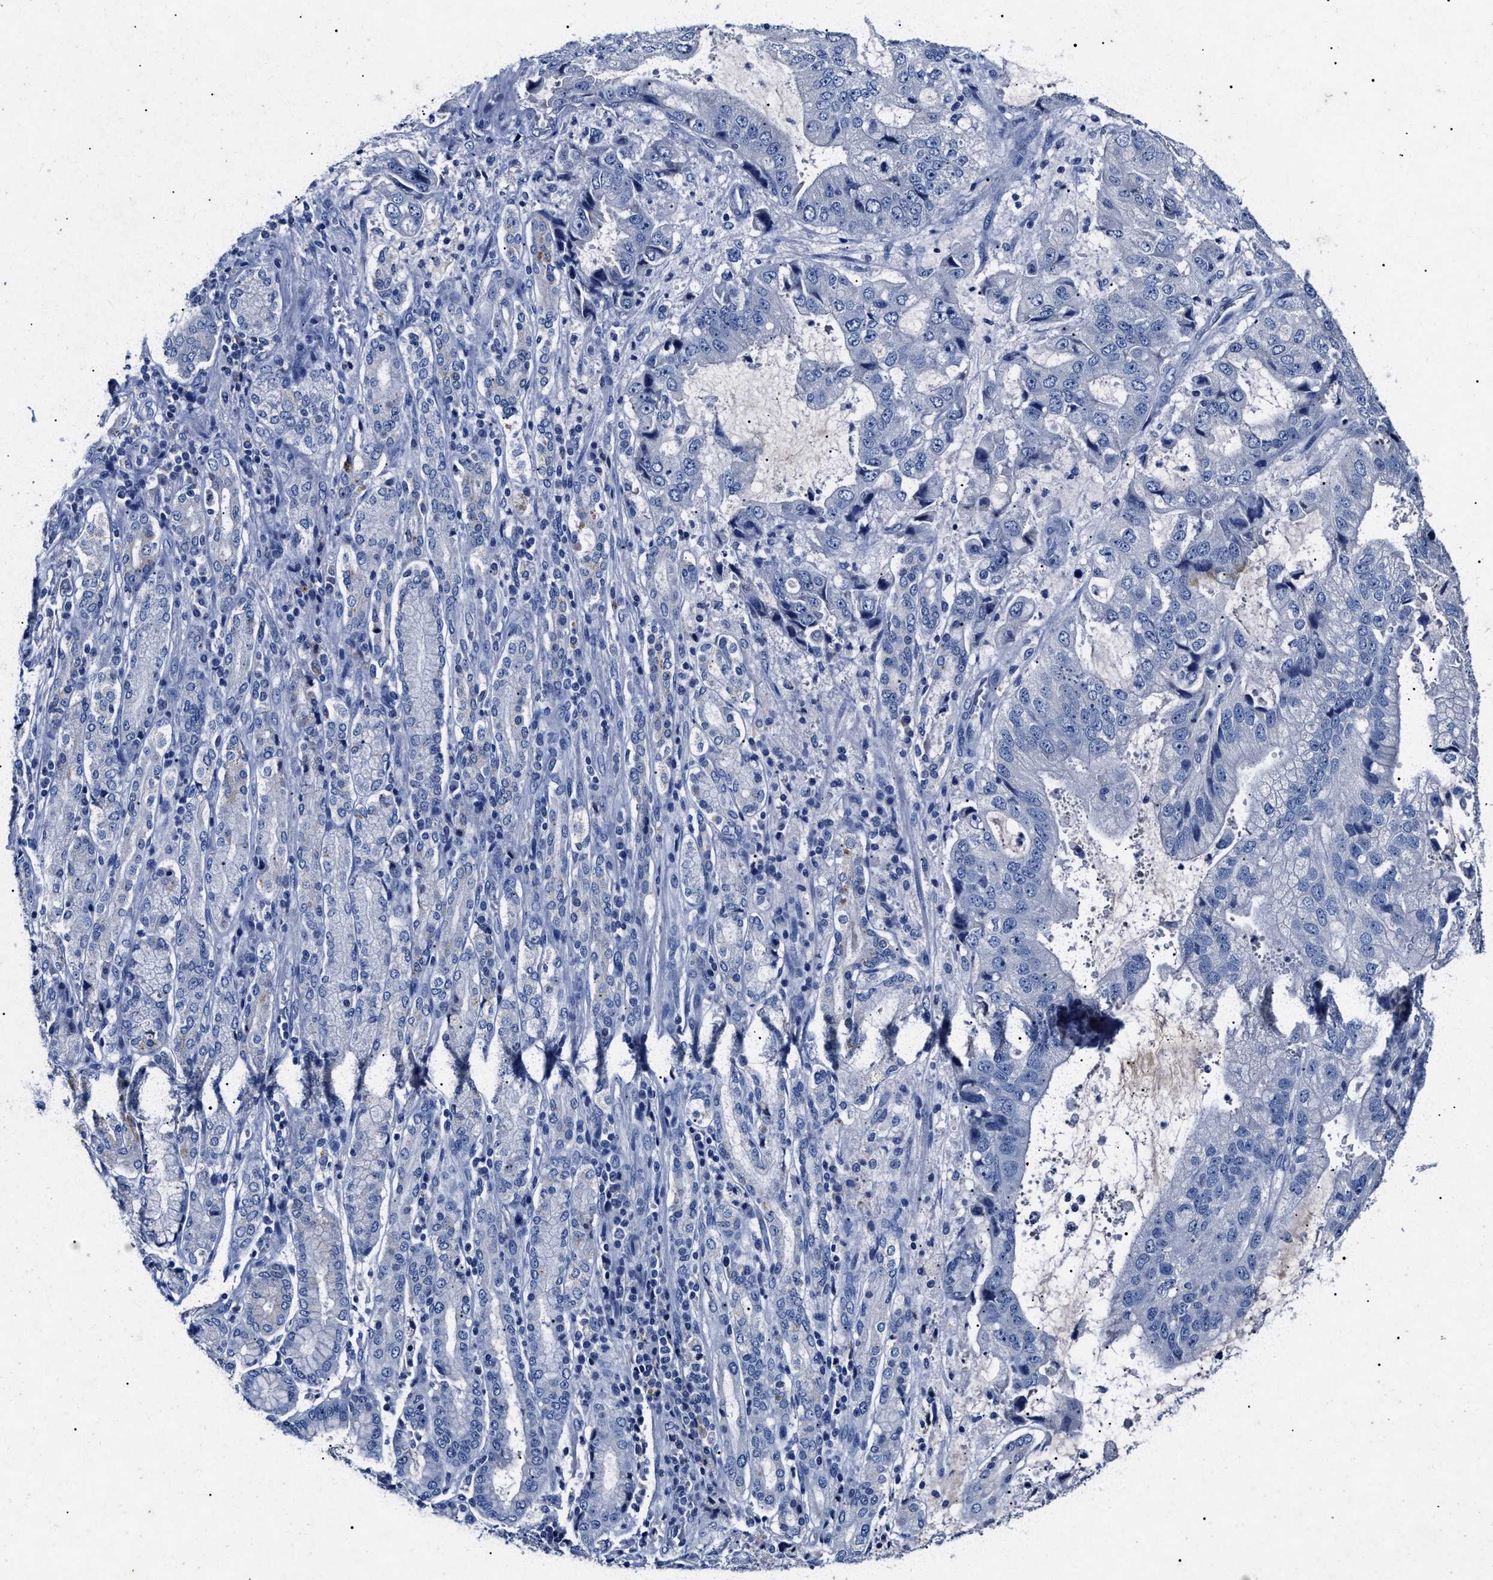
{"staining": {"intensity": "negative", "quantity": "none", "location": "none"}, "tissue": "stomach cancer", "cell_type": "Tumor cells", "image_type": "cancer", "snomed": [{"axis": "morphology", "description": "Normal tissue, NOS"}, {"axis": "morphology", "description": "Adenocarcinoma, NOS"}, {"axis": "topography", "description": "Stomach"}], "caption": "IHC photomicrograph of stomach cancer (adenocarcinoma) stained for a protein (brown), which shows no staining in tumor cells.", "gene": "LRRC8E", "patient": {"sex": "male", "age": 62}}